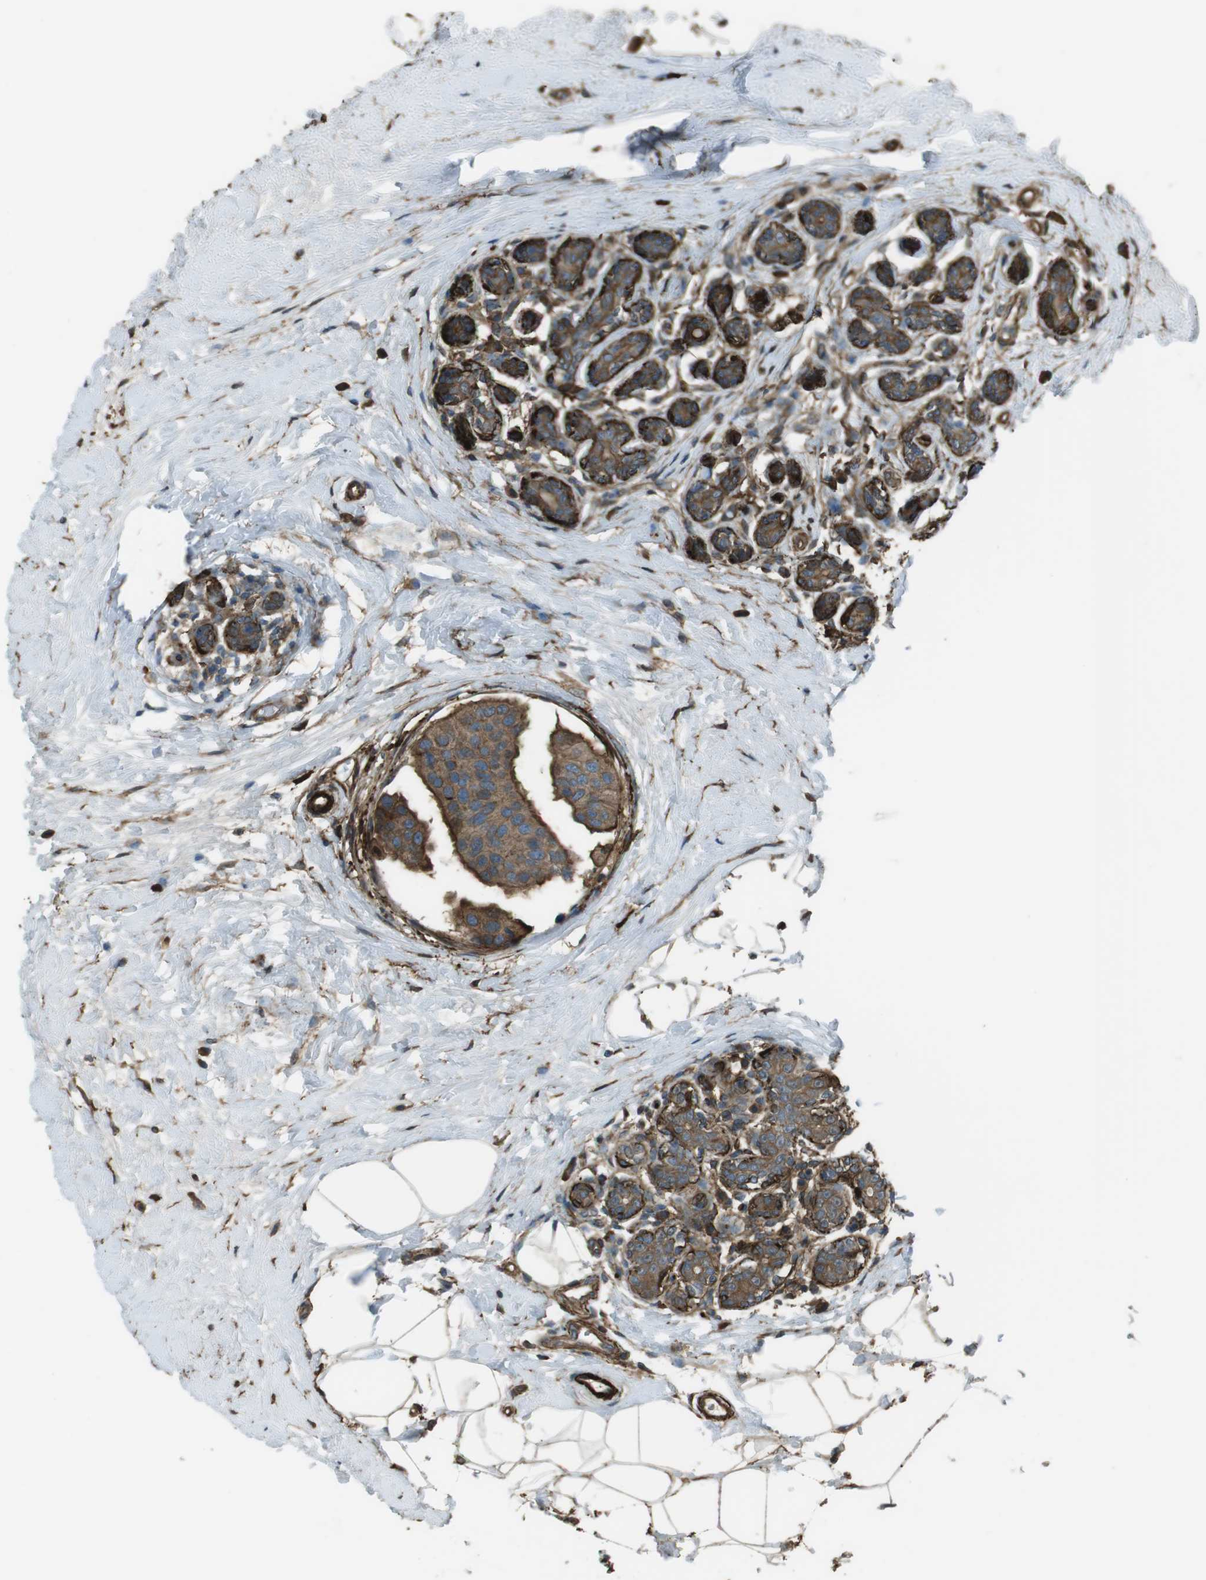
{"staining": {"intensity": "moderate", "quantity": ">75%", "location": "cytoplasmic/membranous"}, "tissue": "breast cancer", "cell_type": "Tumor cells", "image_type": "cancer", "snomed": [{"axis": "morphology", "description": "Normal tissue, NOS"}, {"axis": "morphology", "description": "Duct carcinoma"}, {"axis": "topography", "description": "Breast"}], "caption": "This is a photomicrograph of immunohistochemistry (IHC) staining of infiltrating ductal carcinoma (breast), which shows moderate expression in the cytoplasmic/membranous of tumor cells.", "gene": "SFT2D1", "patient": {"sex": "female", "age": 39}}